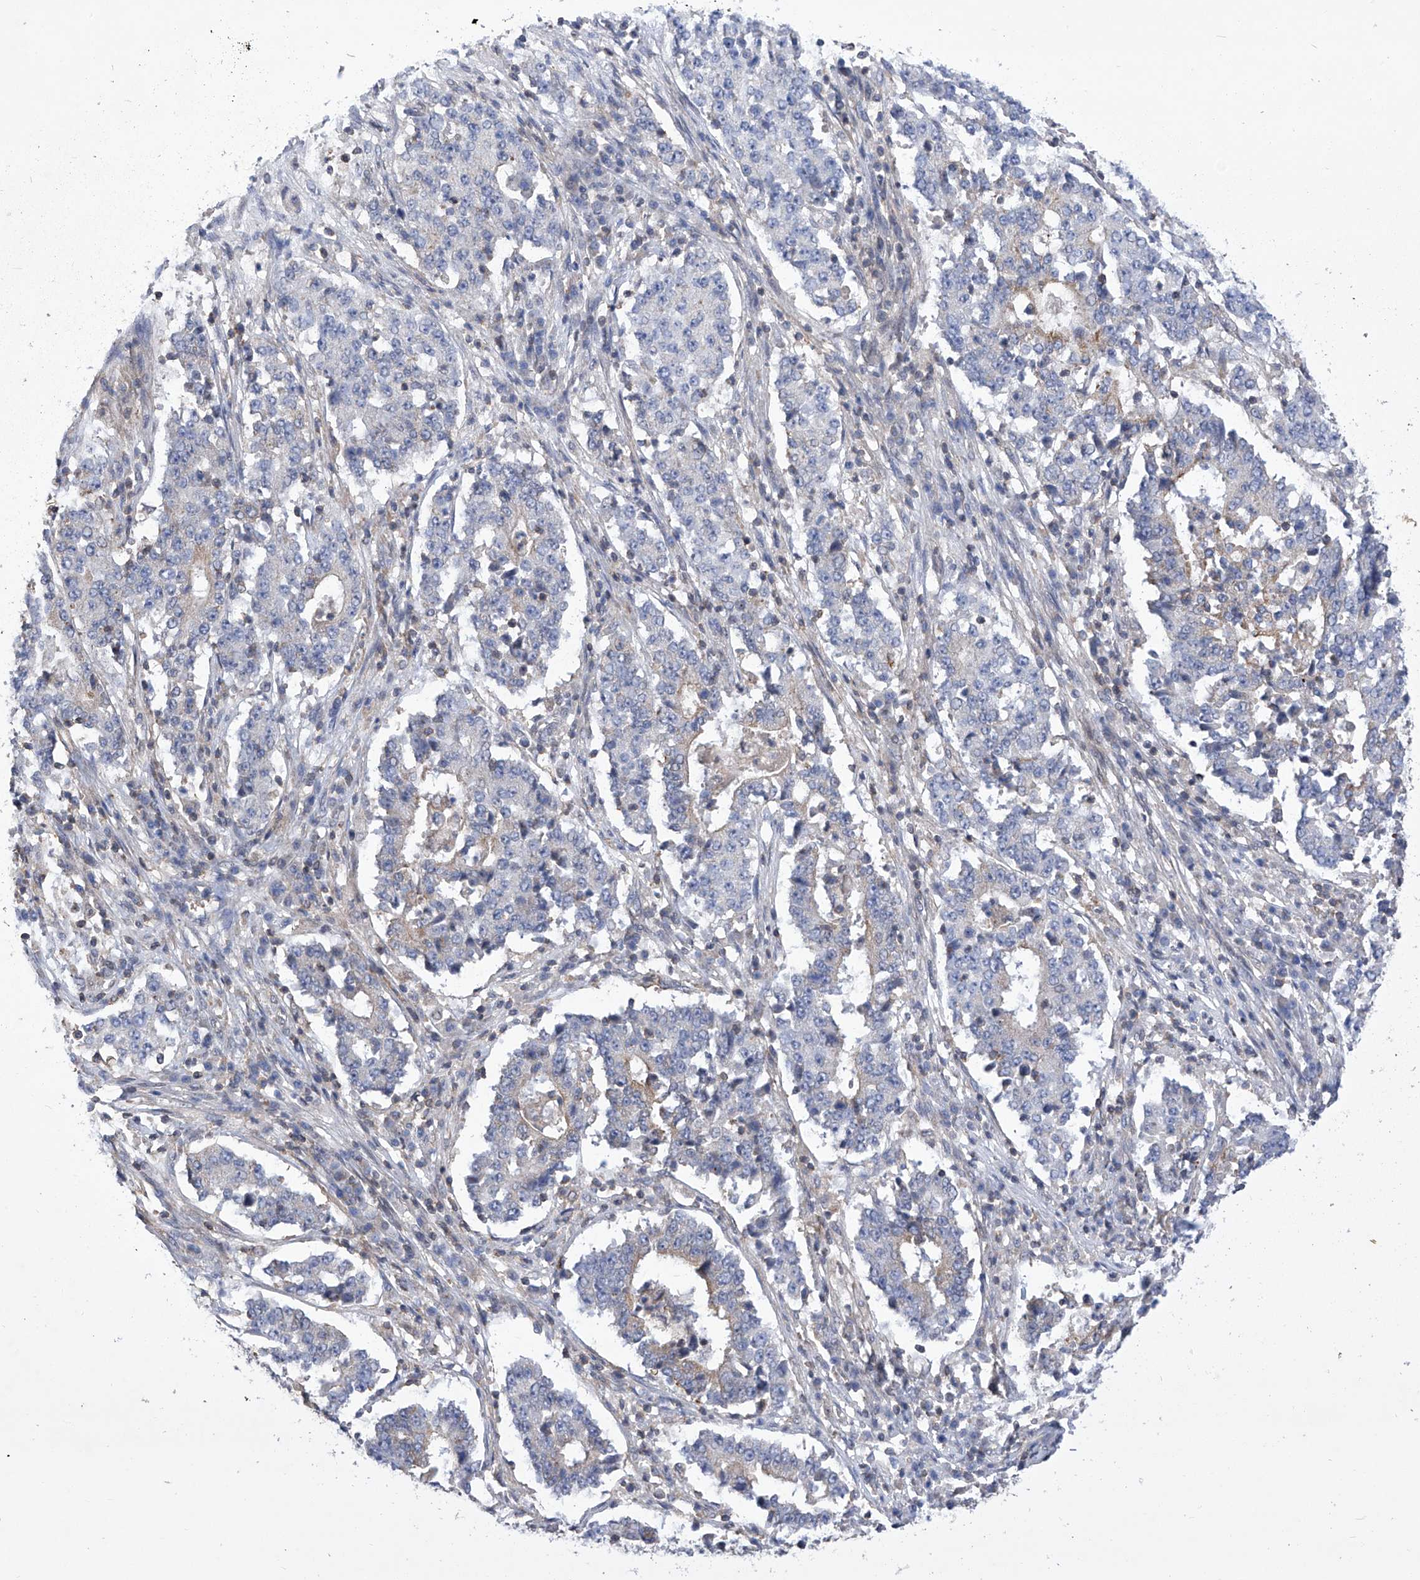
{"staining": {"intensity": "weak", "quantity": "25%-75%", "location": "cytoplasmic/membranous"}, "tissue": "stomach cancer", "cell_type": "Tumor cells", "image_type": "cancer", "snomed": [{"axis": "morphology", "description": "Adenocarcinoma, NOS"}, {"axis": "topography", "description": "Stomach"}], "caption": "Stomach cancer stained for a protein (brown) demonstrates weak cytoplasmic/membranous positive expression in approximately 25%-75% of tumor cells.", "gene": "KIFC2", "patient": {"sex": "male", "age": 59}}